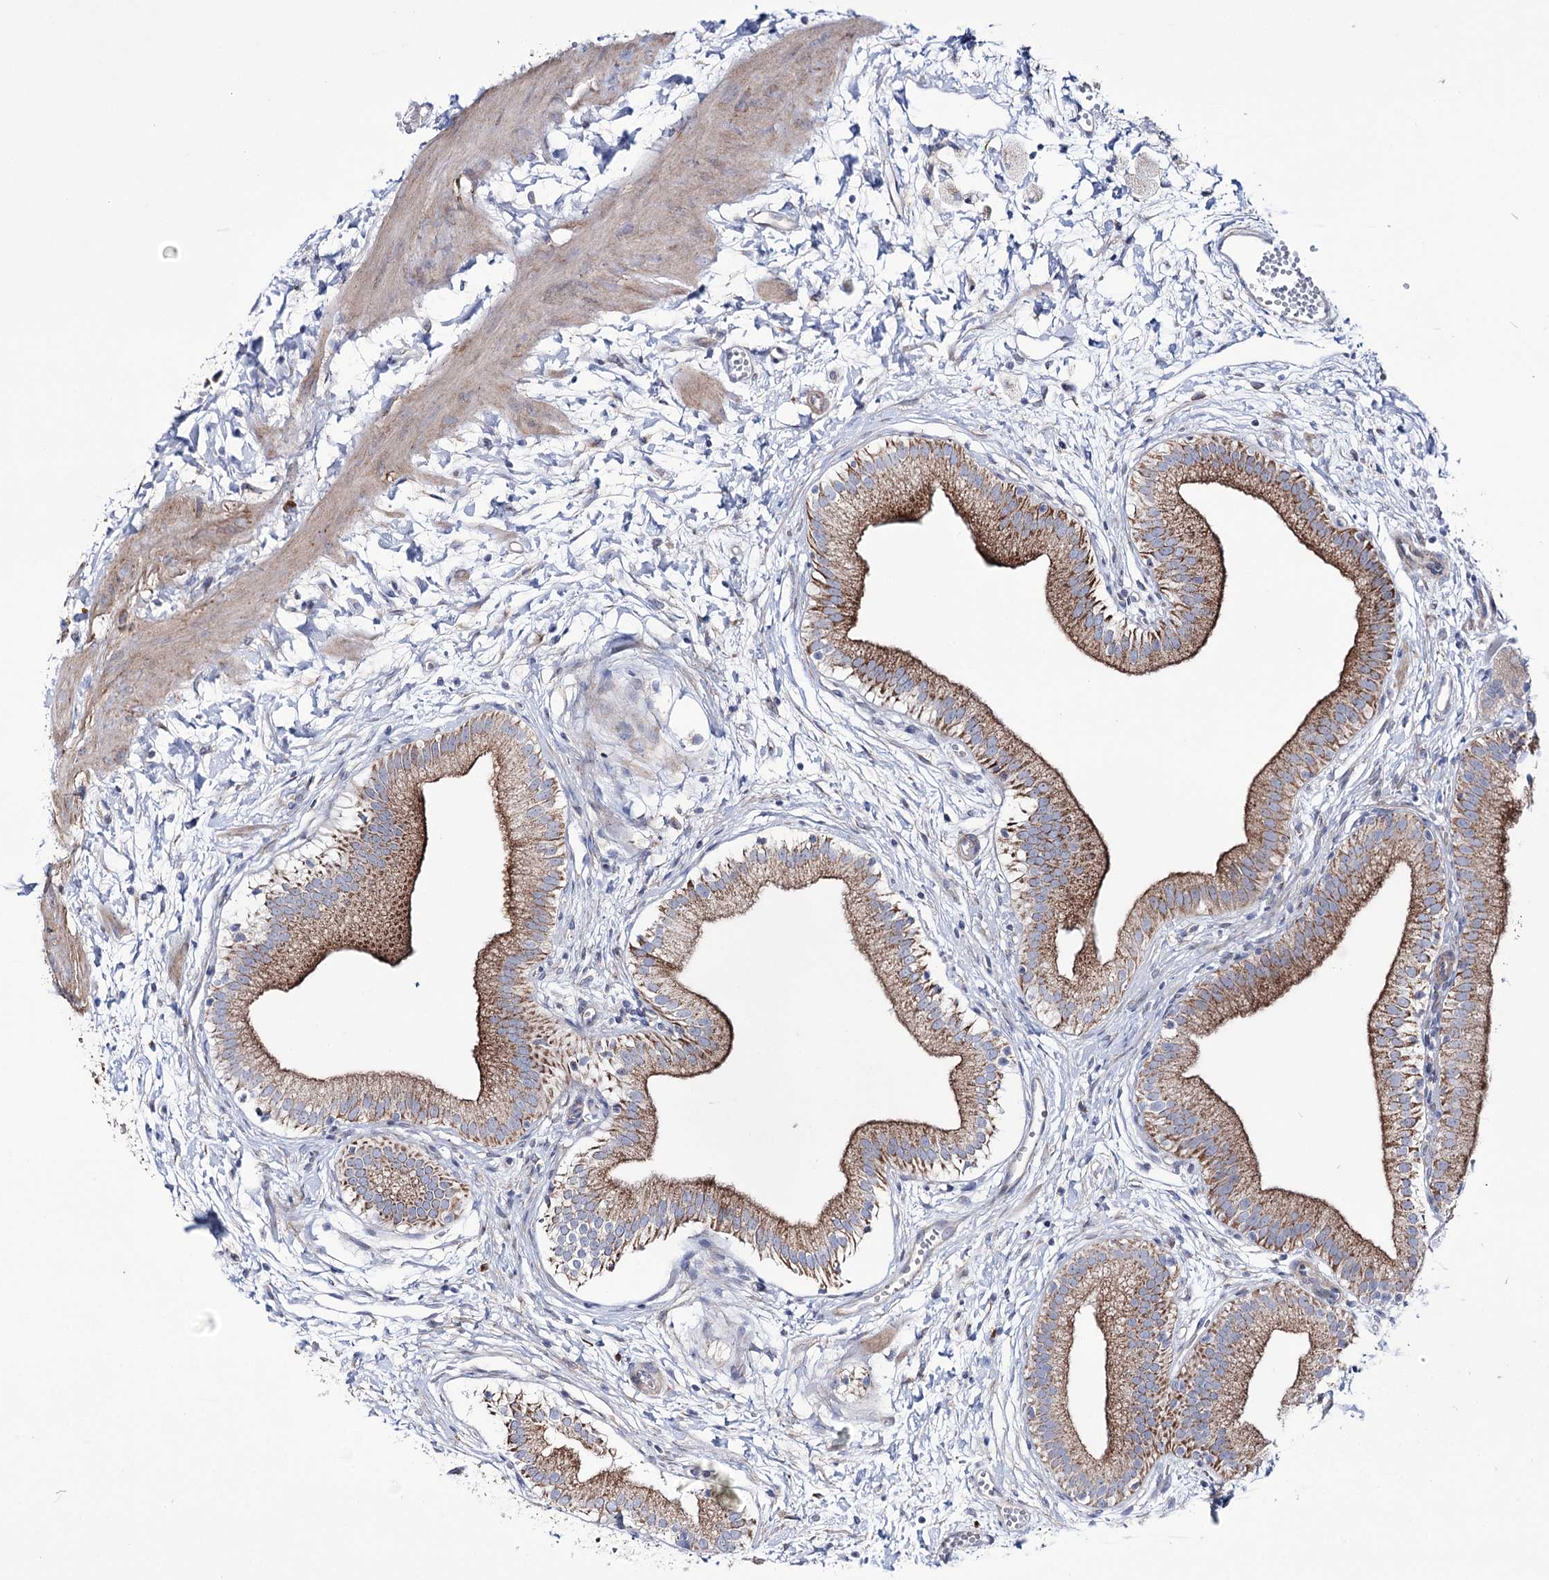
{"staining": {"intensity": "strong", "quantity": ">75%", "location": "cytoplasmic/membranous"}, "tissue": "gallbladder", "cell_type": "Glandular cells", "image_type": "normal", "snomed": [{"axis": "morphology", "description": "Normal tissue, NOS"}, {"axis": "topography", "description": "Gallbladder"}], "caption": "Immunohistochemistry of unremarkable gallbladder demonstrates high levels of strong cytoplasmic/membranous positivity in approximately >75% of glandular cells. Using DAB (3,3'-diaminobenzidine) (brown) and hematoxylin (blue) stains, captured at high magnification using brightfield microscopy.", "gene": "METTL5", "patient": {"sex": "male", "age": 55}}